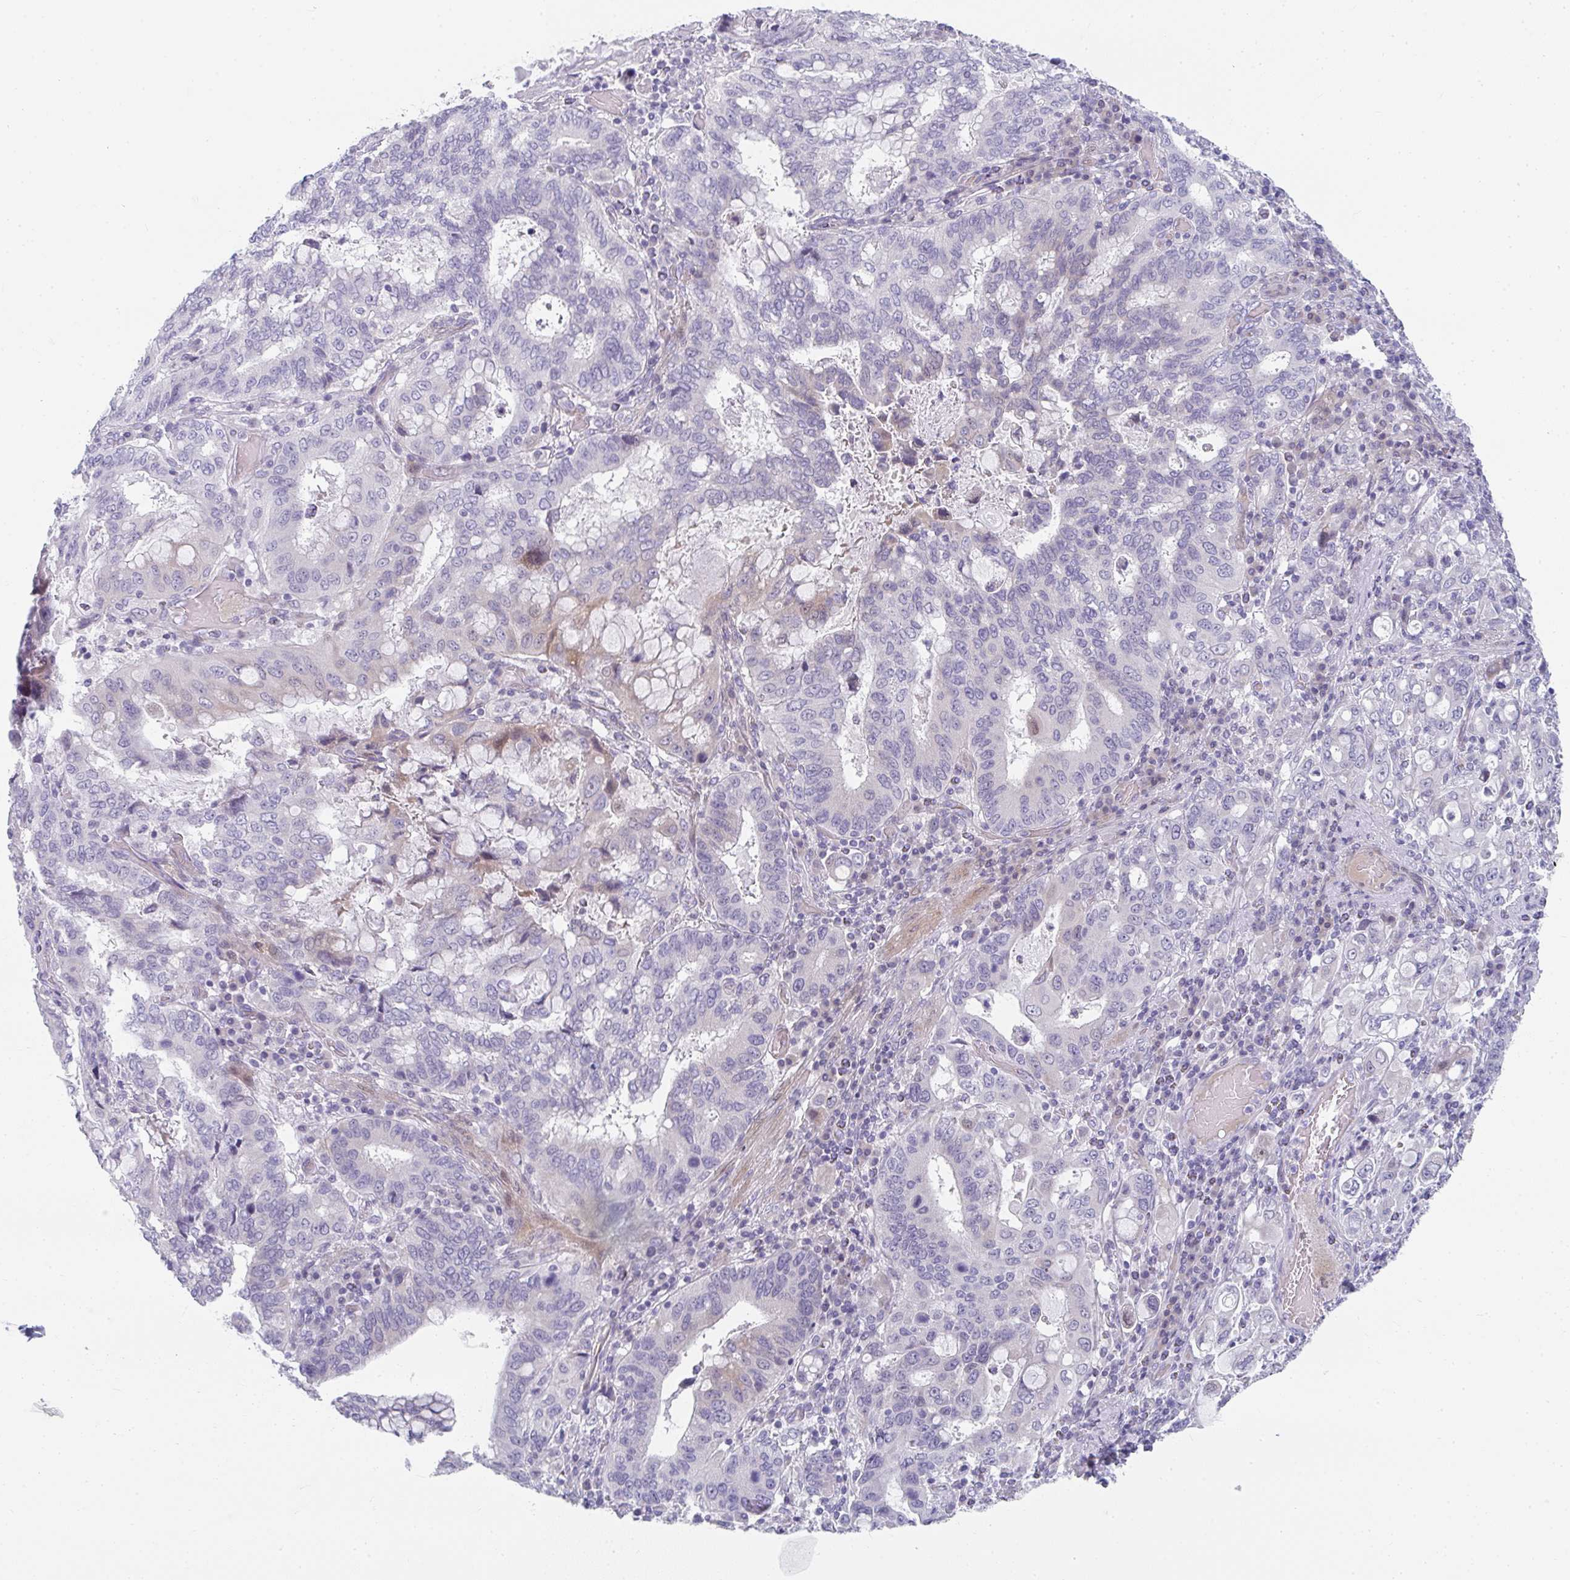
{"staining": {"intensity": "weak", "quantity": "<25%", "location": "cytoplasmic/membranous,nuclear"}, "tissue": "stomach cancer", "cell_type": "Tumor cells", "image_type": "cancer", "snomed": [{"axis": "morphology", "description": "Adenocarcinoma, NOS"}, {"axis": "topography", "description": "Stomach, upper"}, {"axis": "topography", "description": "Stomach"}], "caption": "Immunohistochemistry (IHC) of stomach cancer (adenocarcinoma) exhibits no positivity in tumor cells.", "gene": "NEU2", "patient": {"sex": "male", "age": 62}}